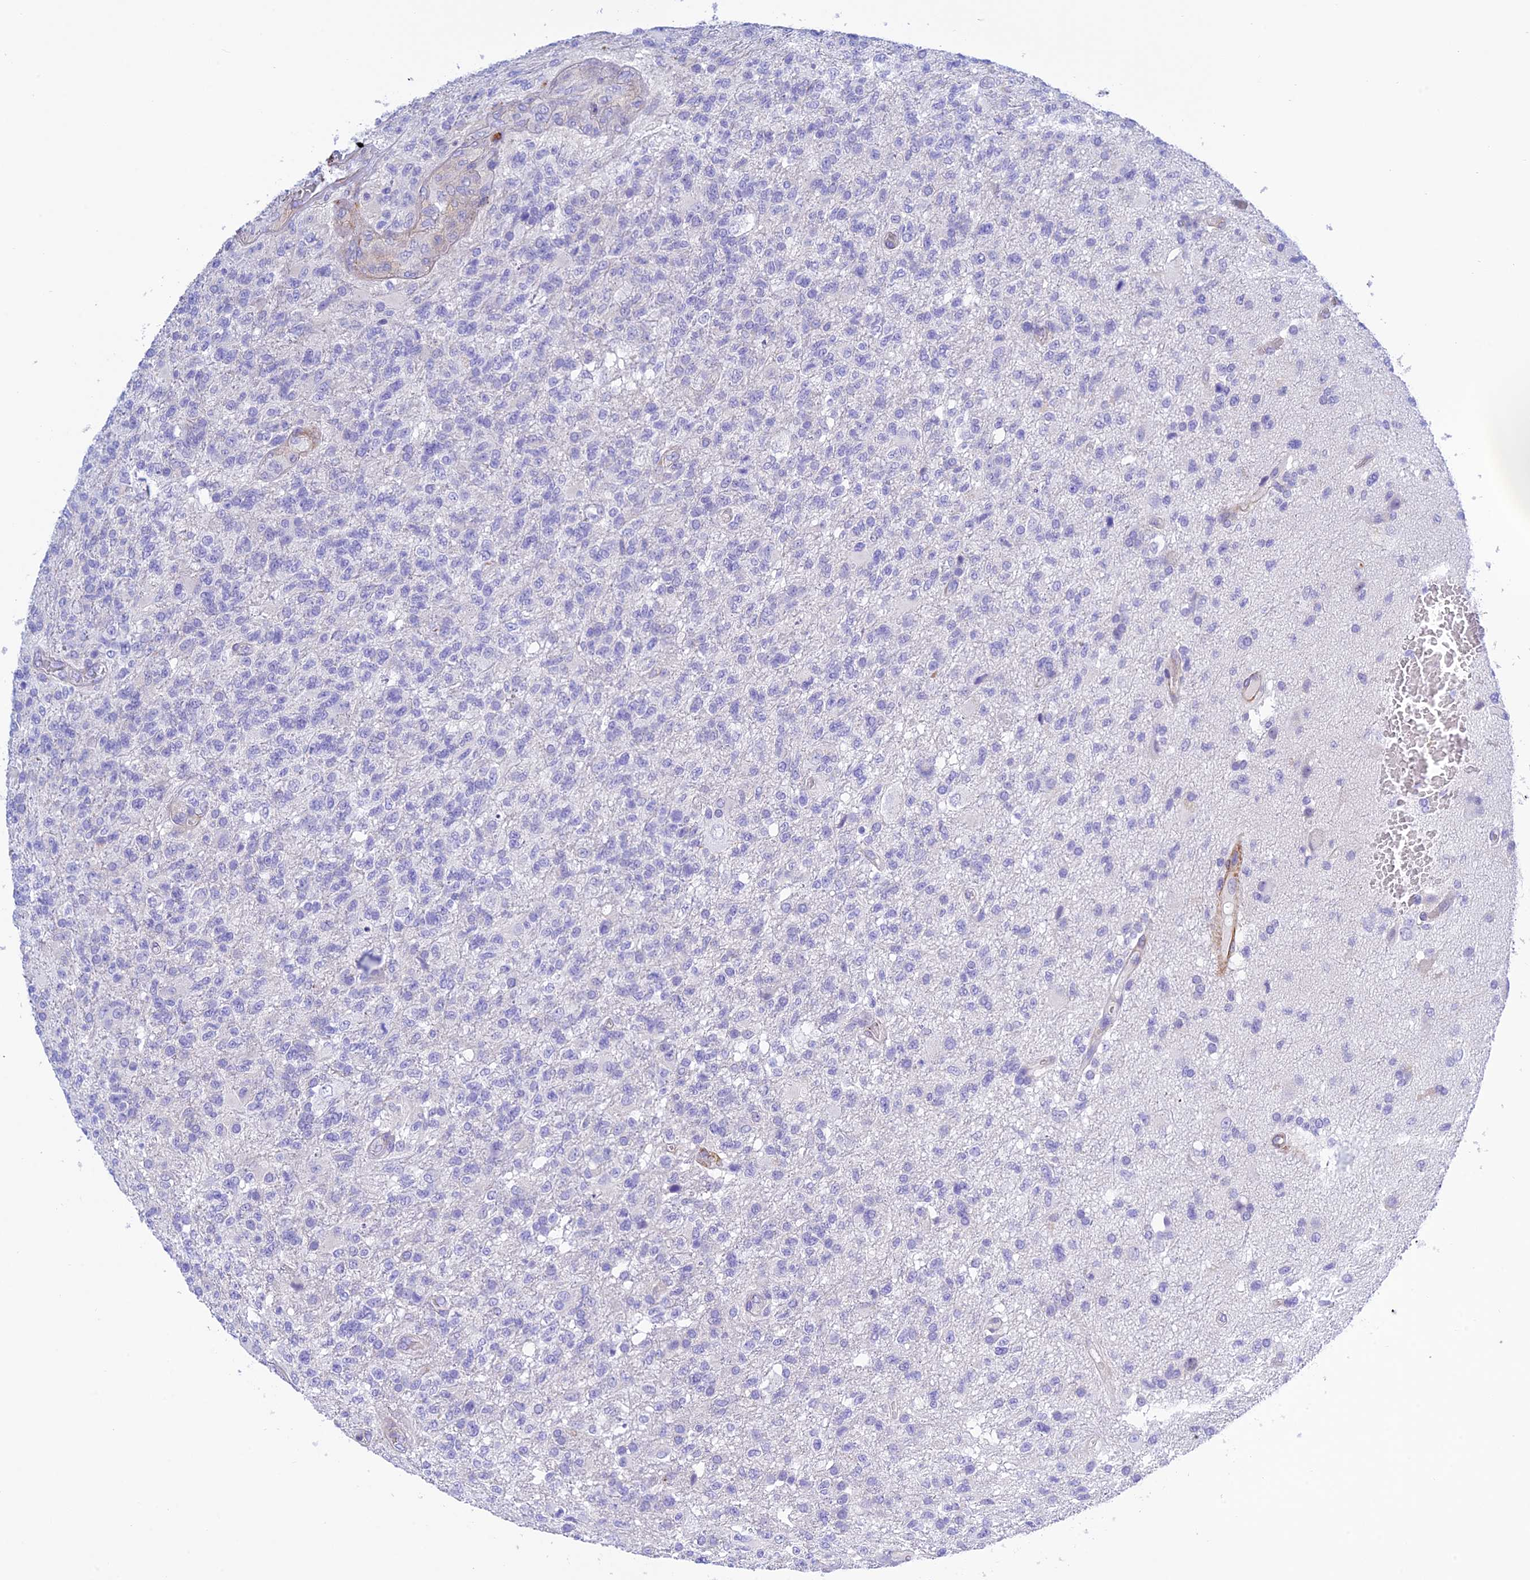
{"staining": {"intensity": "negative", "quantity": "none", "location": "none"}, "tissue": "glioma", "cell_type": "Tumor cells", "image_type": "cancer", "snomed": [{"axis": "morphology", "description": "Glioma, malignant, High grade"}, {"axis": "topography", "description": "Brain"}], "caption": "A micrograph of human glioma is negative for staining in tumor cells.", "gene": "ZDHHC16", "patient": {"sex": "male", "age": 56}}